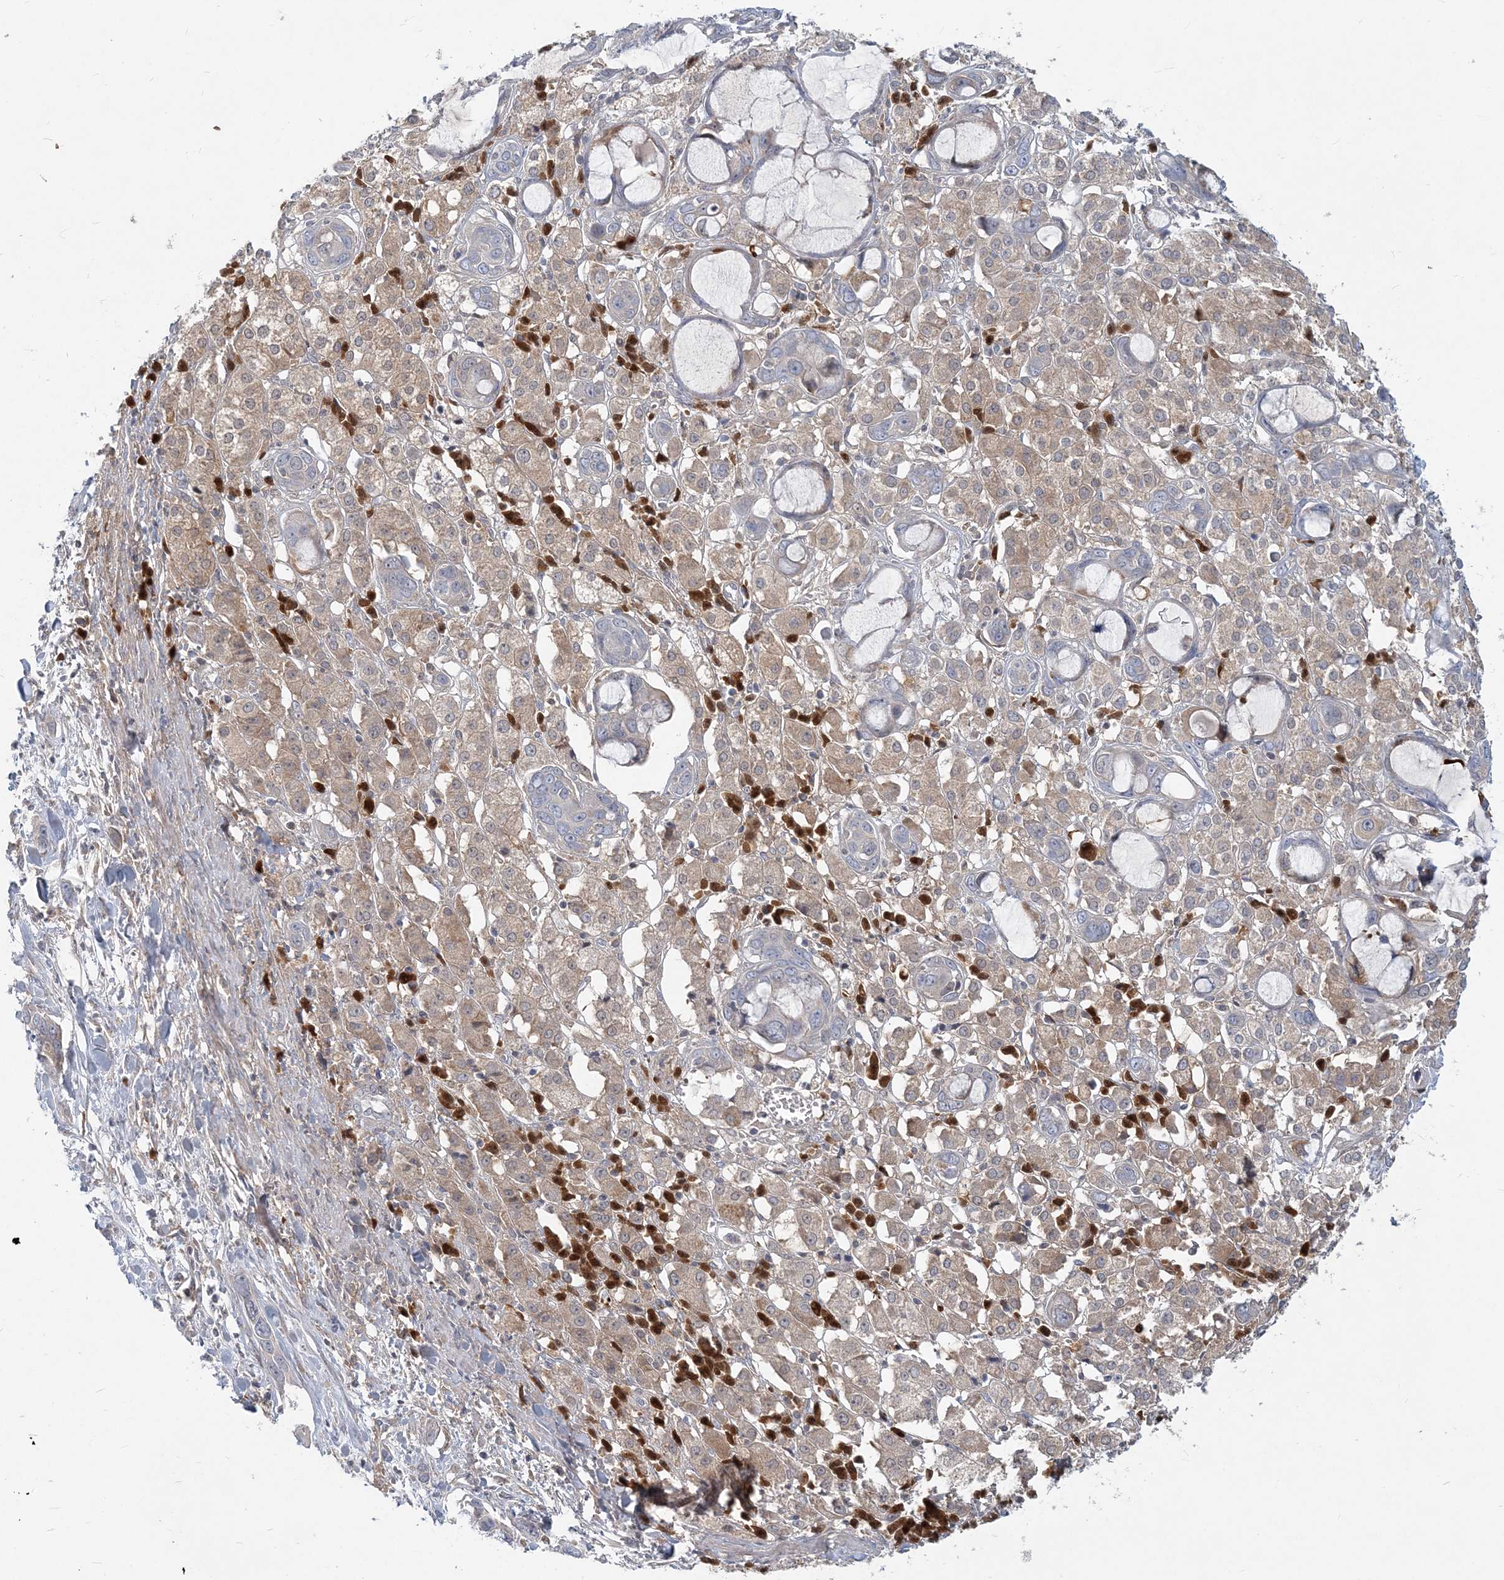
{"staining": {"intensity": "negative", "quantity": "none", "location": "none"}, "tissue": "pancreatic cancer", "cell_type": "Tumor cells", "image_type": "cancer", "snomed": [{"axis": "morphology", "description": "Adenocarcinoma, NOS"}, {"axis": "topography", "description": "Pancreas"}], "caption": "This histopathology image is of pancreatic adenocarcinoma stained with immunohistochemistry (IHC) to label a protein in brown with the nuclei are counter-stained blue. There is no positivity in tumor cells. (Immunohistochemistry, brightfield microscopy, high magnification).", "gene": "GMPPA", "patient": {"sex": "female", "age": 60}}